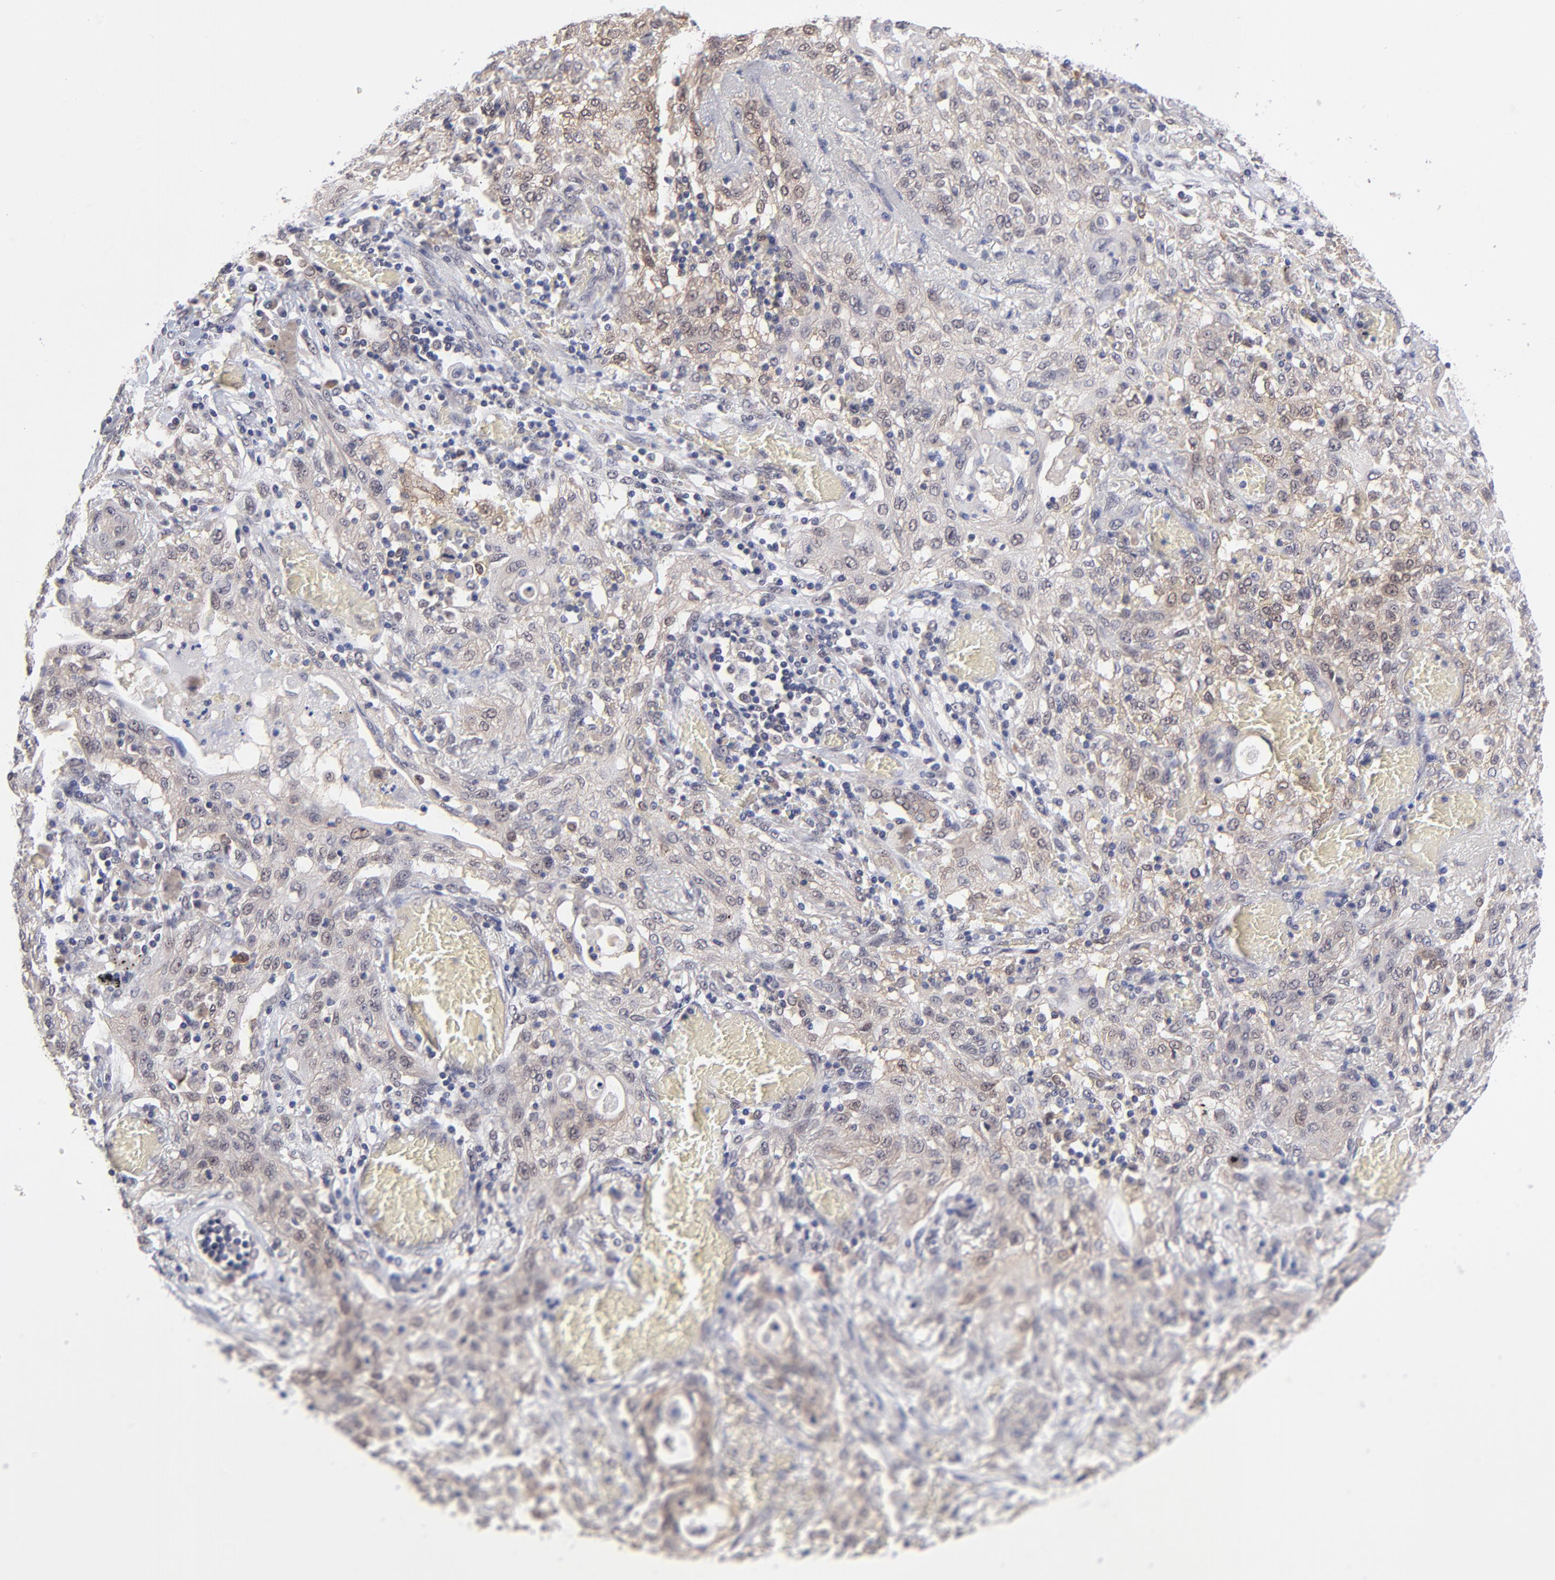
{"staining": {"intensity": "weak", "quantity": ">75%", "location": "cytoplasmic/membranous"}, "tissue": "lung cancer", "cell_type": "Tumor cells", "image_type": "cancer", "snomed": [{"axis": "morphology", "description": "Squamous cell carcinoma, NOS"}, {"axis": "topography", "description": "Lung"}], "caption": "DAB (3,3'-diaminobenzidine) immunohistochemical staining of human lung cancer (squamous cell carcinoma) shows weak cytoplasmic/membranous protein positivity in about >75% of tumor cells.", "gene": "UBE2E3", "patient": {"sex": "female", "age": 47}}